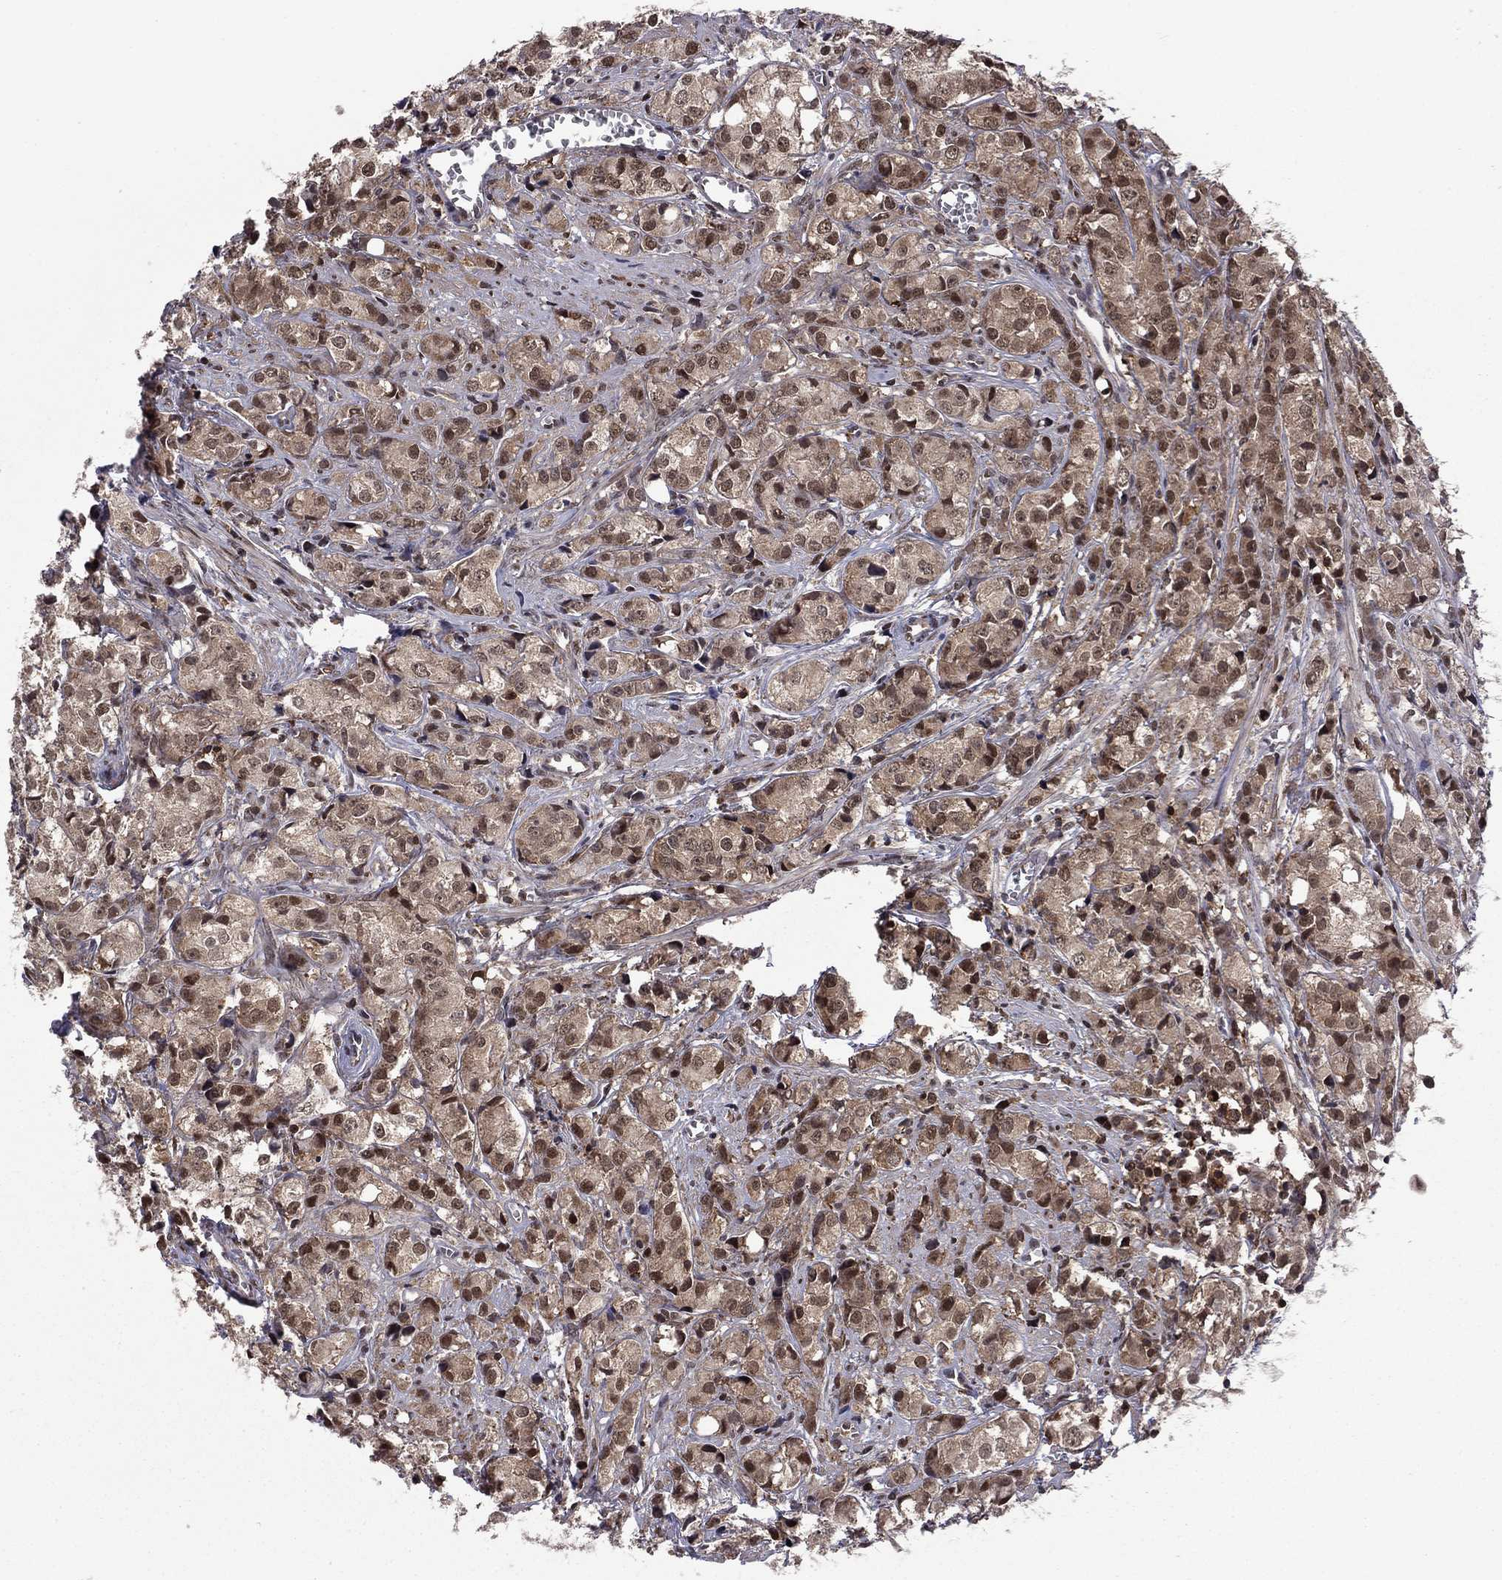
{"staining": {"intensity": "moderate", "quantity": "25%-75%", "location": "nuclear"}, "tissue": "prostate cancer", "cell_type": "Tumor cells", "image_type": "cancer", "snomed": [{"axis": "morphology", "description": "Adenocarcinoma, Medium grade"}, {"axis": "topography", "description": "Prostate"}], "caption": "This is a photomicrograph of IHC staining of prostate adenocarcinoma (medium-grade), which shows moderate positivity in the nuclear of tumor cells.", "gene": "PSMD2", "patient": {"sex": "male", "age": 74}}